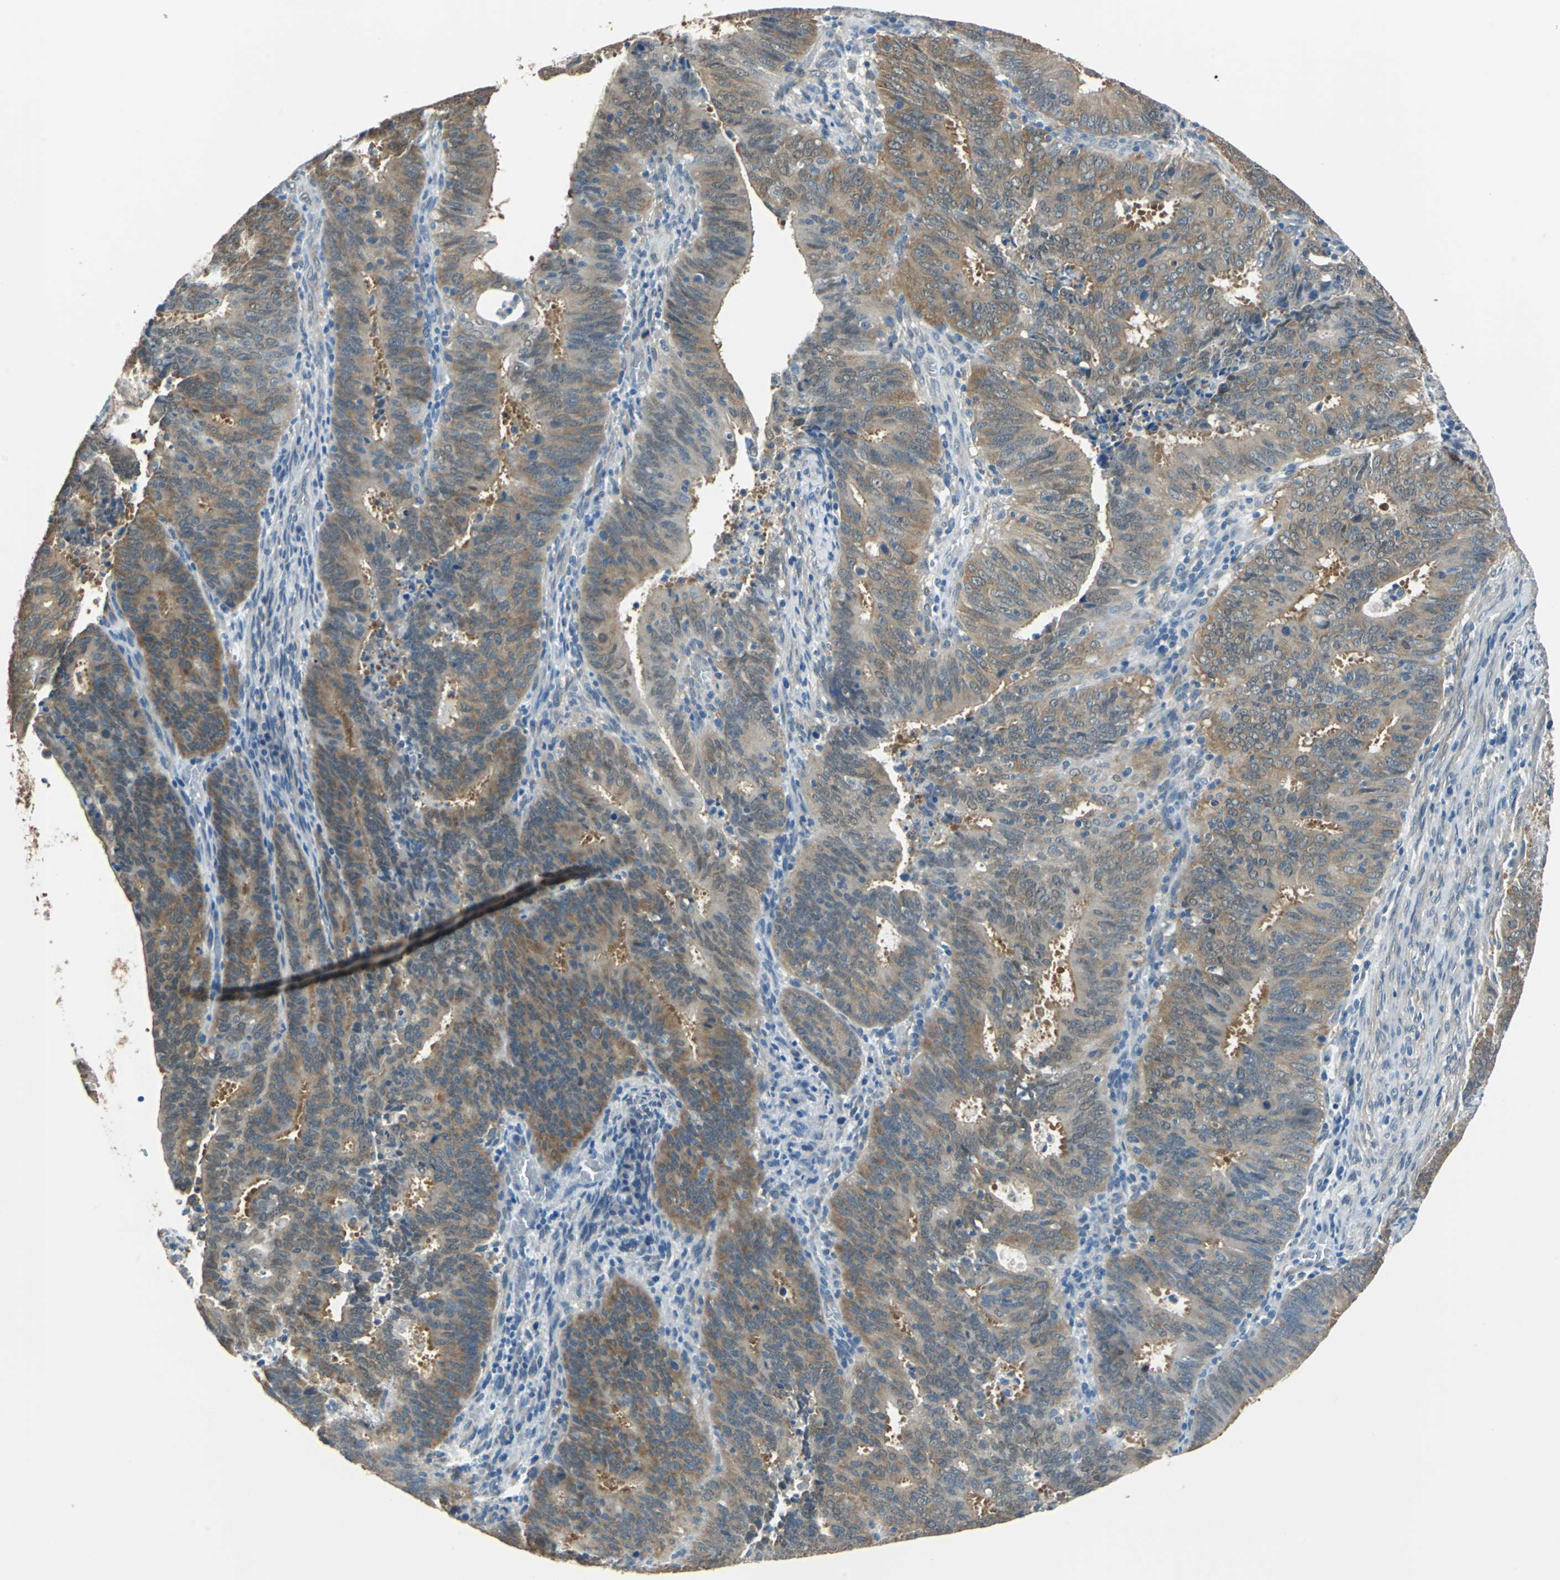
{"staining": {"intensity": "moderate", "quantity": ">75%", "location": "cytoplasmic/membranous"}, "tissue": "cervical cancer", "cell_type": "Tumor cells", "image_type": "cancer", "snomed": [{"axis": "morphology", "description": "Adenocarcinoma, NOS"}, {"axis": "topography", "description": "Cervix"}], "caption": "Immunohistochemical staining of human cervical adenocarcinoma exhibits moderate cytoplasmic/membranous protein staining in approximately >75% of tumor cells. Using DAB (3,3'-diaminobenzidine) (brown) and hematoxylin (blue) stains, captured at high magnification using brightfield microscopy.", "gene": "FKBP4", "patient": {"sex": "female", "age": 44}}